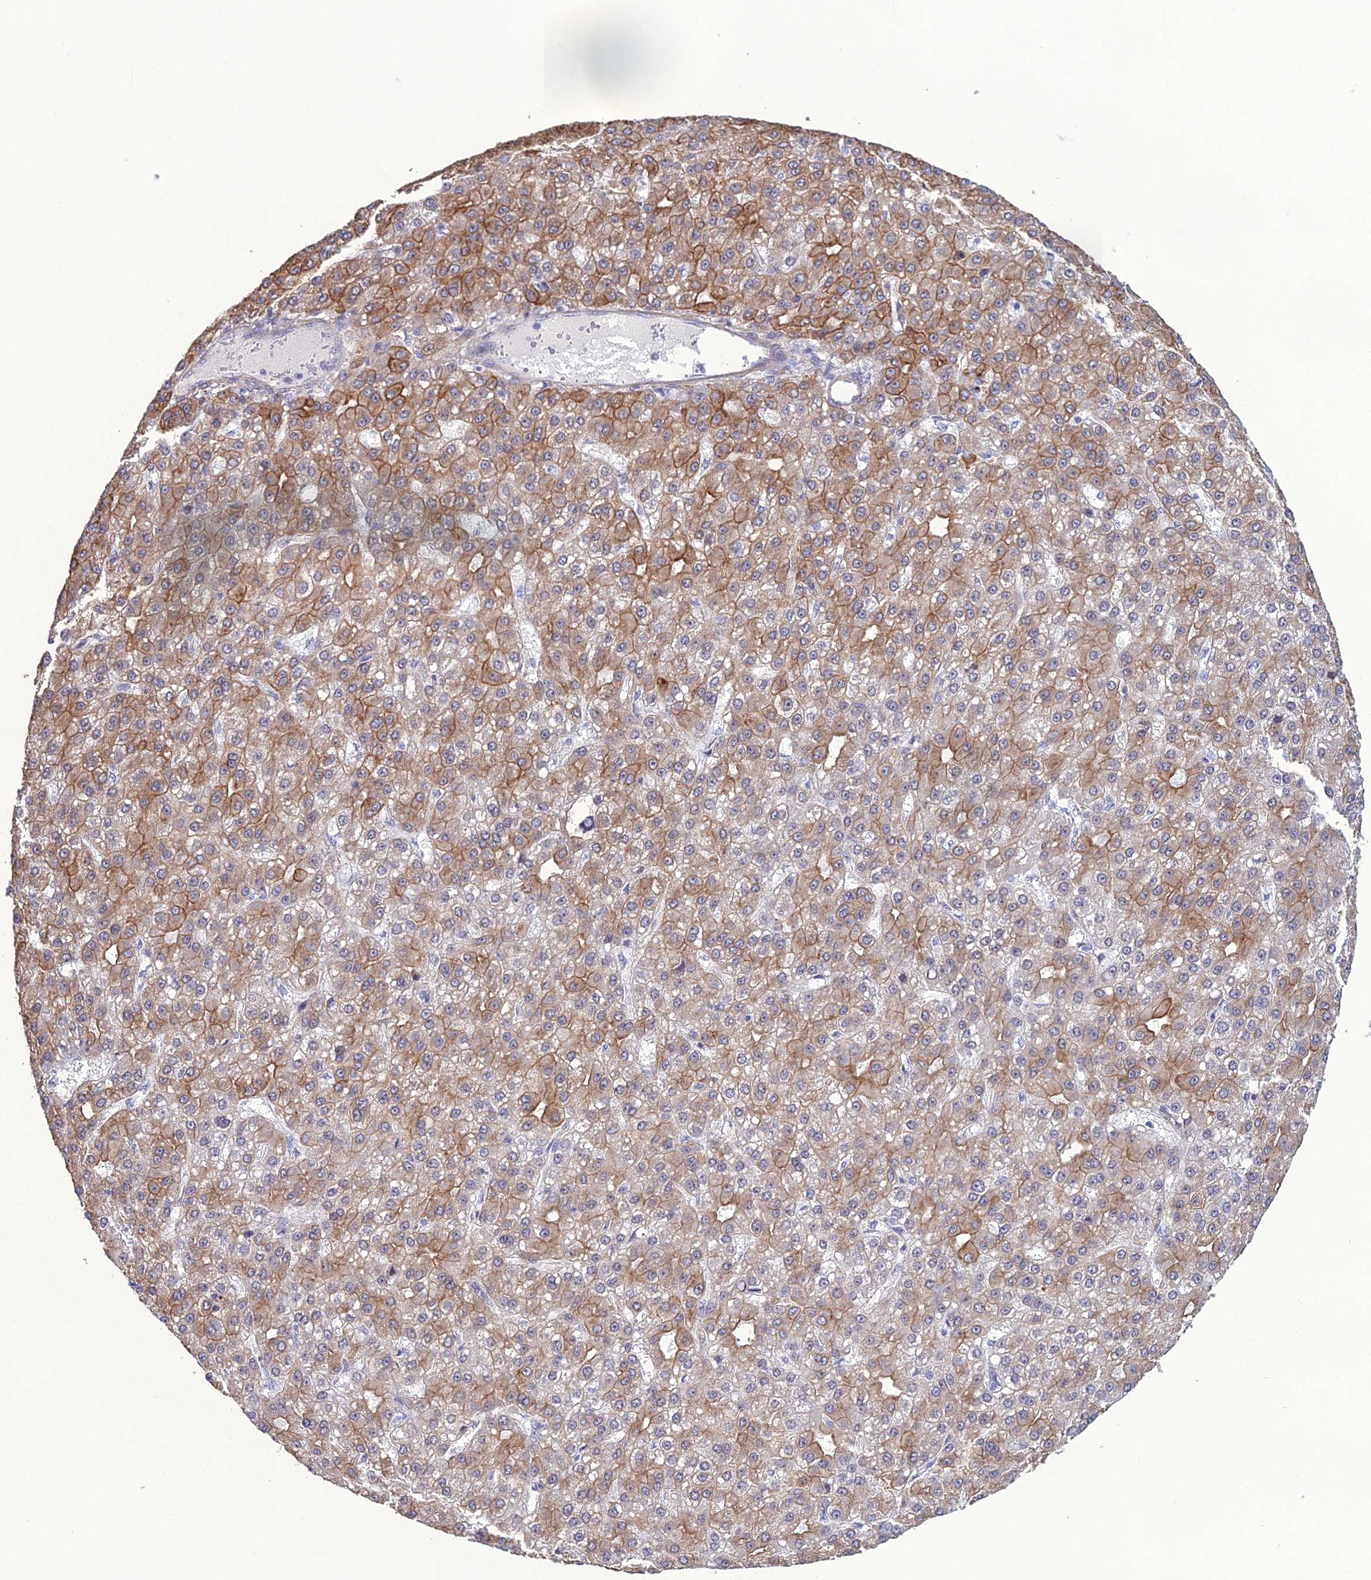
{"staining": {"intensity": "moderate", "quantity": ">75%", "location": "cytoplasmic/membranous"}, "tissue": "liver cancer", "cell_type": "Tumor cells", "image_type": "cancer", "snomed": [{"axis": "morphology", "description": "Carcinoma, Hepatocellular, NOS"}, {"axis": "topography", "description": "Liver"}], "caption": "Immunohistochemical staining of hepatocellular carcinoma (liver) shows moderate cytoplasmic/membranous protein positivity in approximately >75% of tumor cells.", "gene": "LZTS2", "patient": {"sex": "male", "age": 67}}